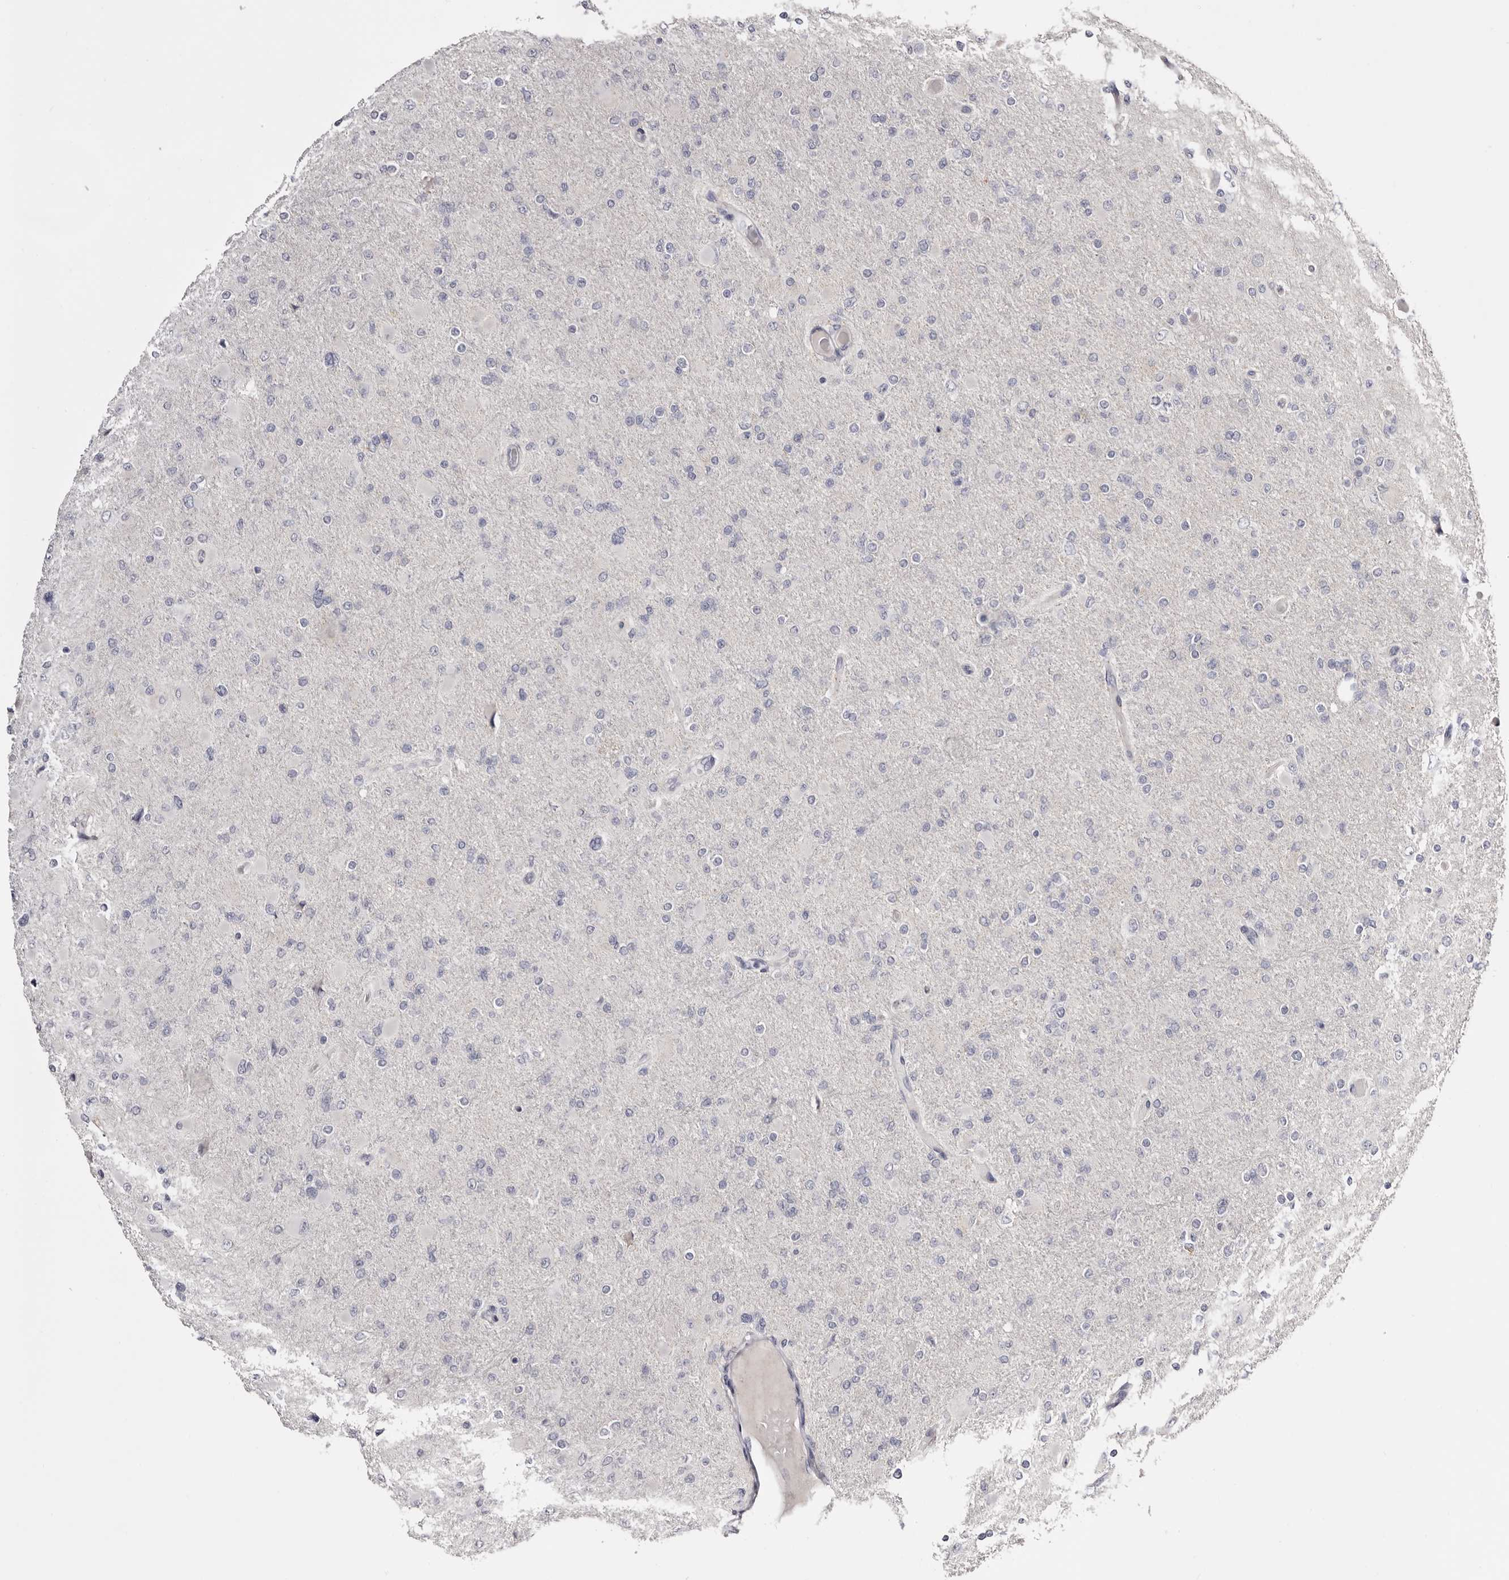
{"staining": {"intensity": "negative", "quantity": "none", "location": "none"}, "tissue": "glioma", "cell_type": "Tumor cells", "image_type": "cancer", "snomed": [{"axis": "morphology", "description": "Glioma, malignant, High grade"}, {"axis": "topography", "description": "Cerebral cortex"}], "caption": "Human glioma stained for a protein using immunohistochemistry (IHC) exhibits no staining in tumor cells.", "gene": "CASQ1", "patient": {"sex": "female", "age": 36}}